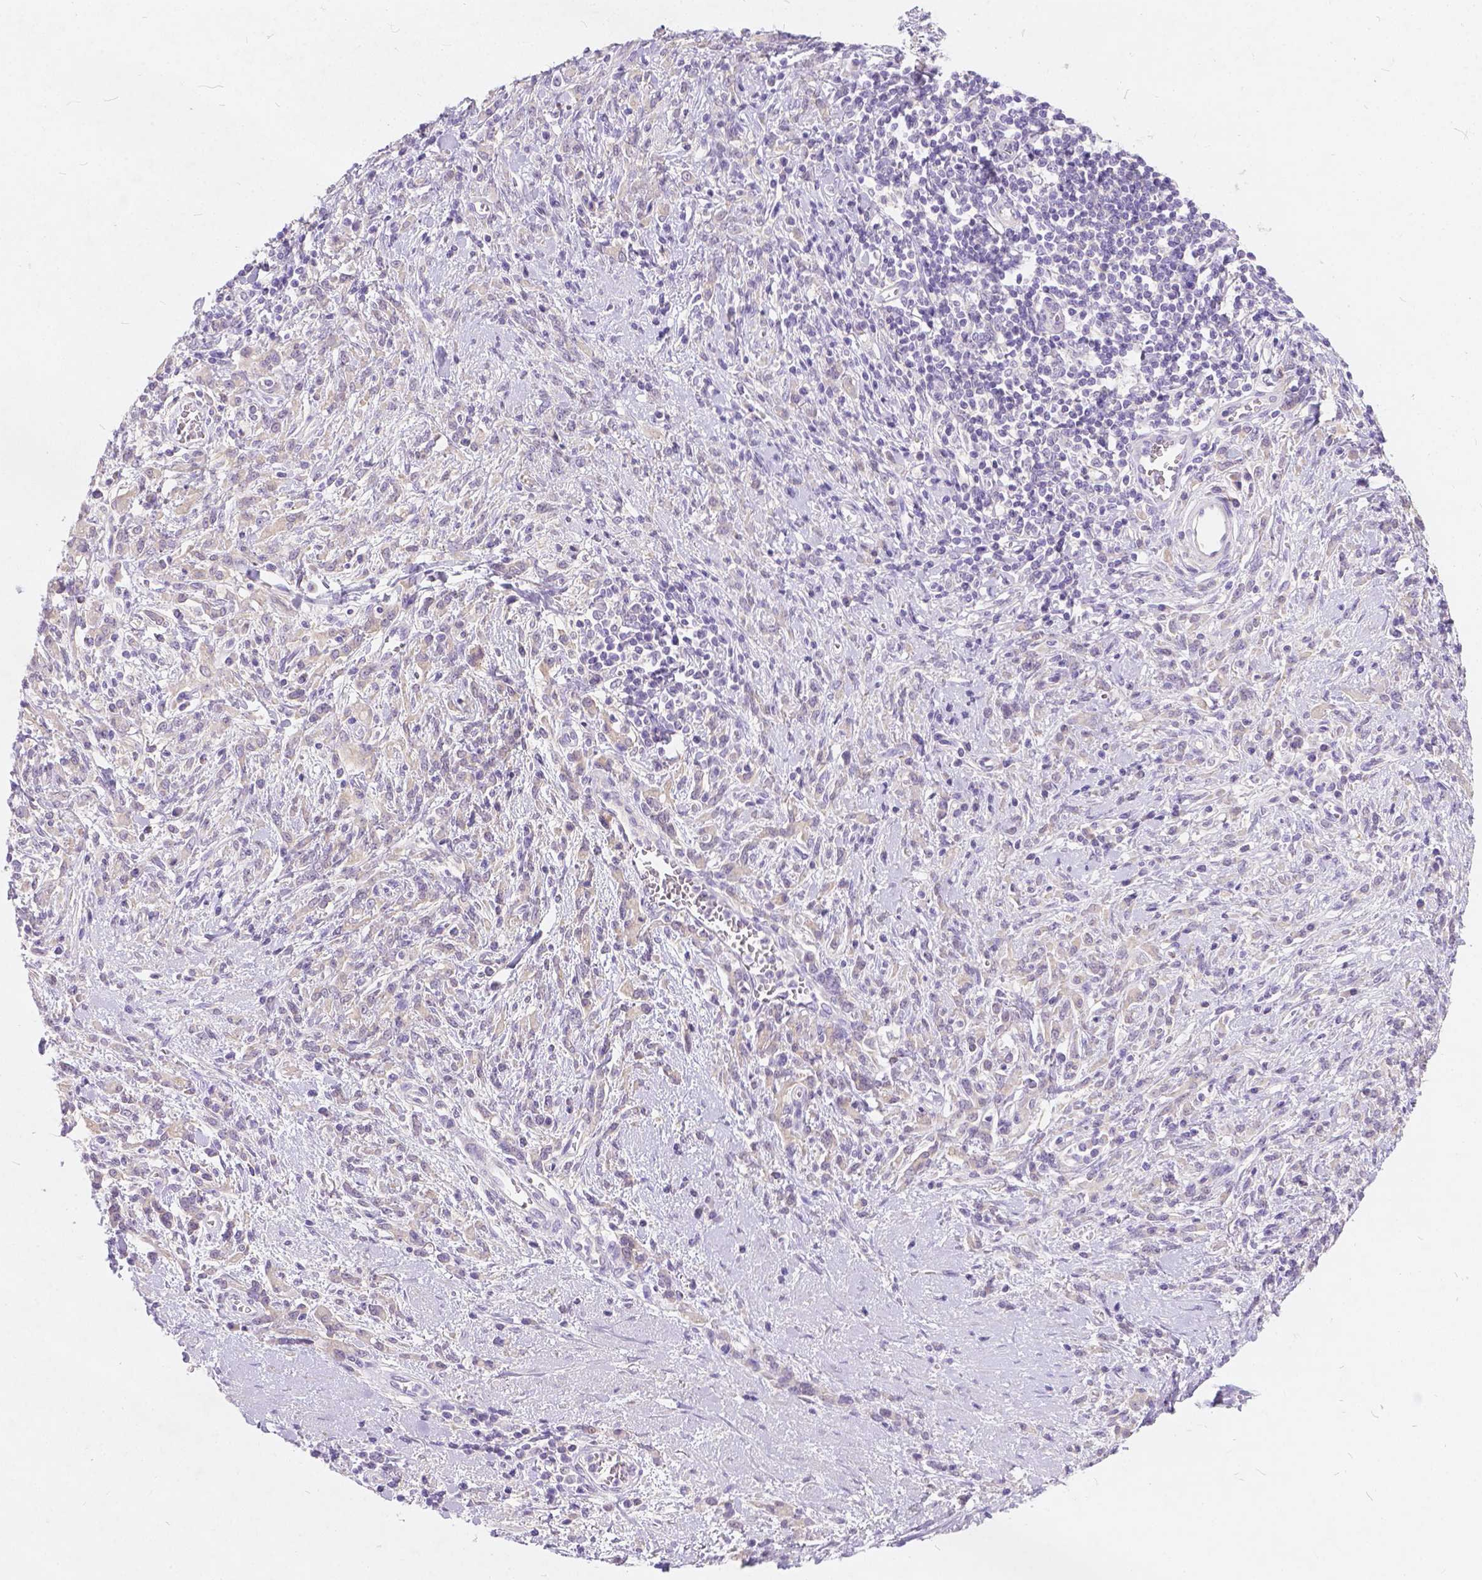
{"staining": {"intensity": "weak", "quantity": "25%-75%", "location": "cytoplasmic/membranous"}, "tissue": "stomach cancer", "cell_type": "Tumor cells", "image_type": "cancer", "snomed": [{"axis": "morphology", "description": "Adenocarcinoma, NOS"}, {"axis": "topography", "description": "Stomach"}], "caption": "A histopathology image of human stomach cancer (adenocarcinoma) stained for a protein reveals weak cytoplasmic/membranous brown staining in tumor cells.", "gene": "PEX11G", "patient": {"sex": "female", "age": 57}}